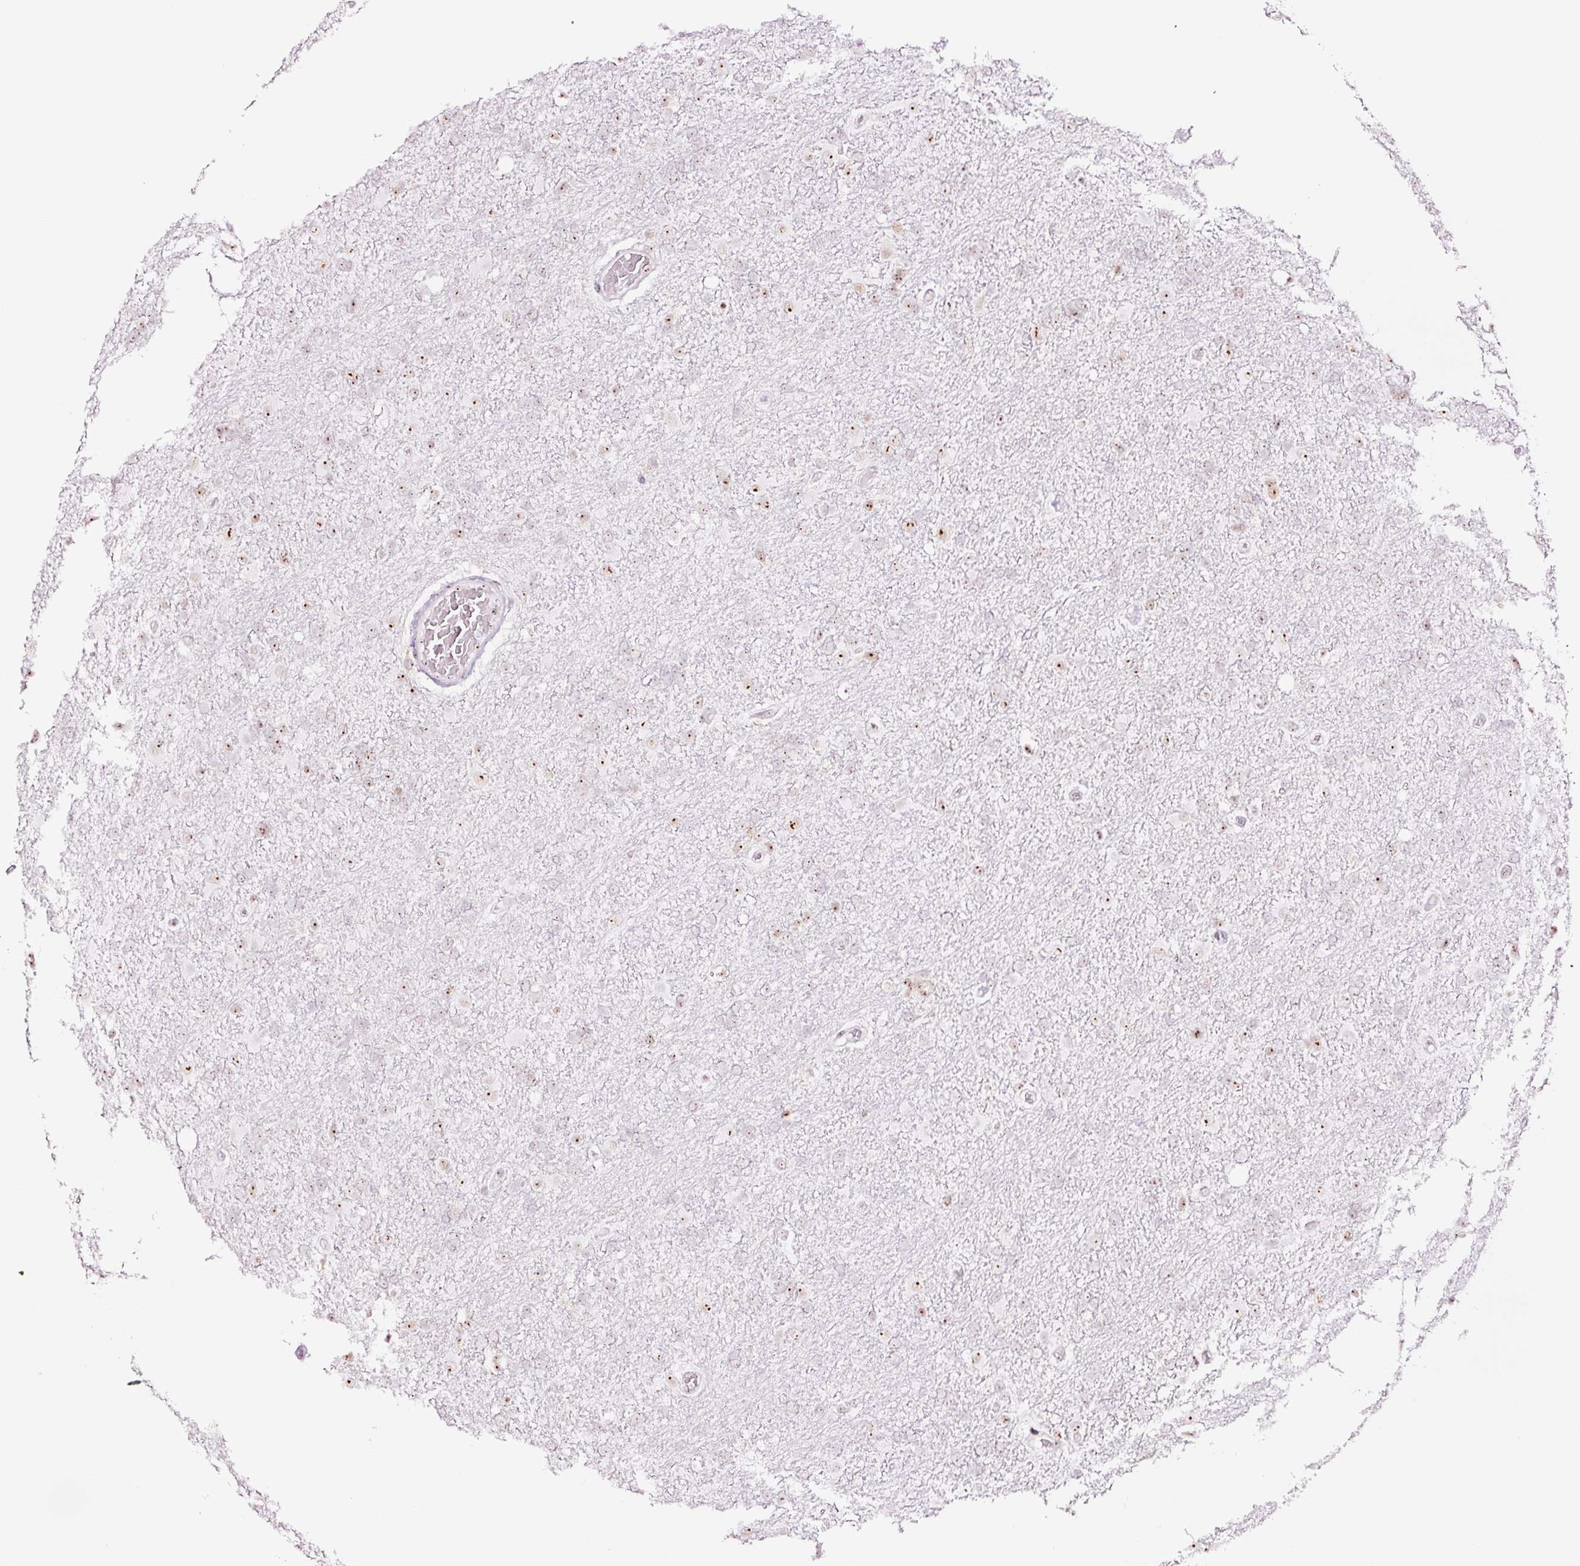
{"staining": {"intensity": "moderate", "quantity": "25%-75%", "location": "nuclear"}, "tissue": "glioma", "cell_type": "Tumor cells", "image_type": "cancer", "snomed": [{"axis": "morphology", "description": "Glioma, malignant, High grade"}, {"axis": "topography", "description": "Brain"}], "caption": "Glioma was stained to show a protein in brown. There is medium levels of moderate nuclear staining in about 25%-75% of tumor cells. (DAB (3,3'-diaminobenzidine) IHC, brown staining for protein, blue staining for nuclei).", "gene": "GNL3", "patient": {"sex": "male", "age": 61}}